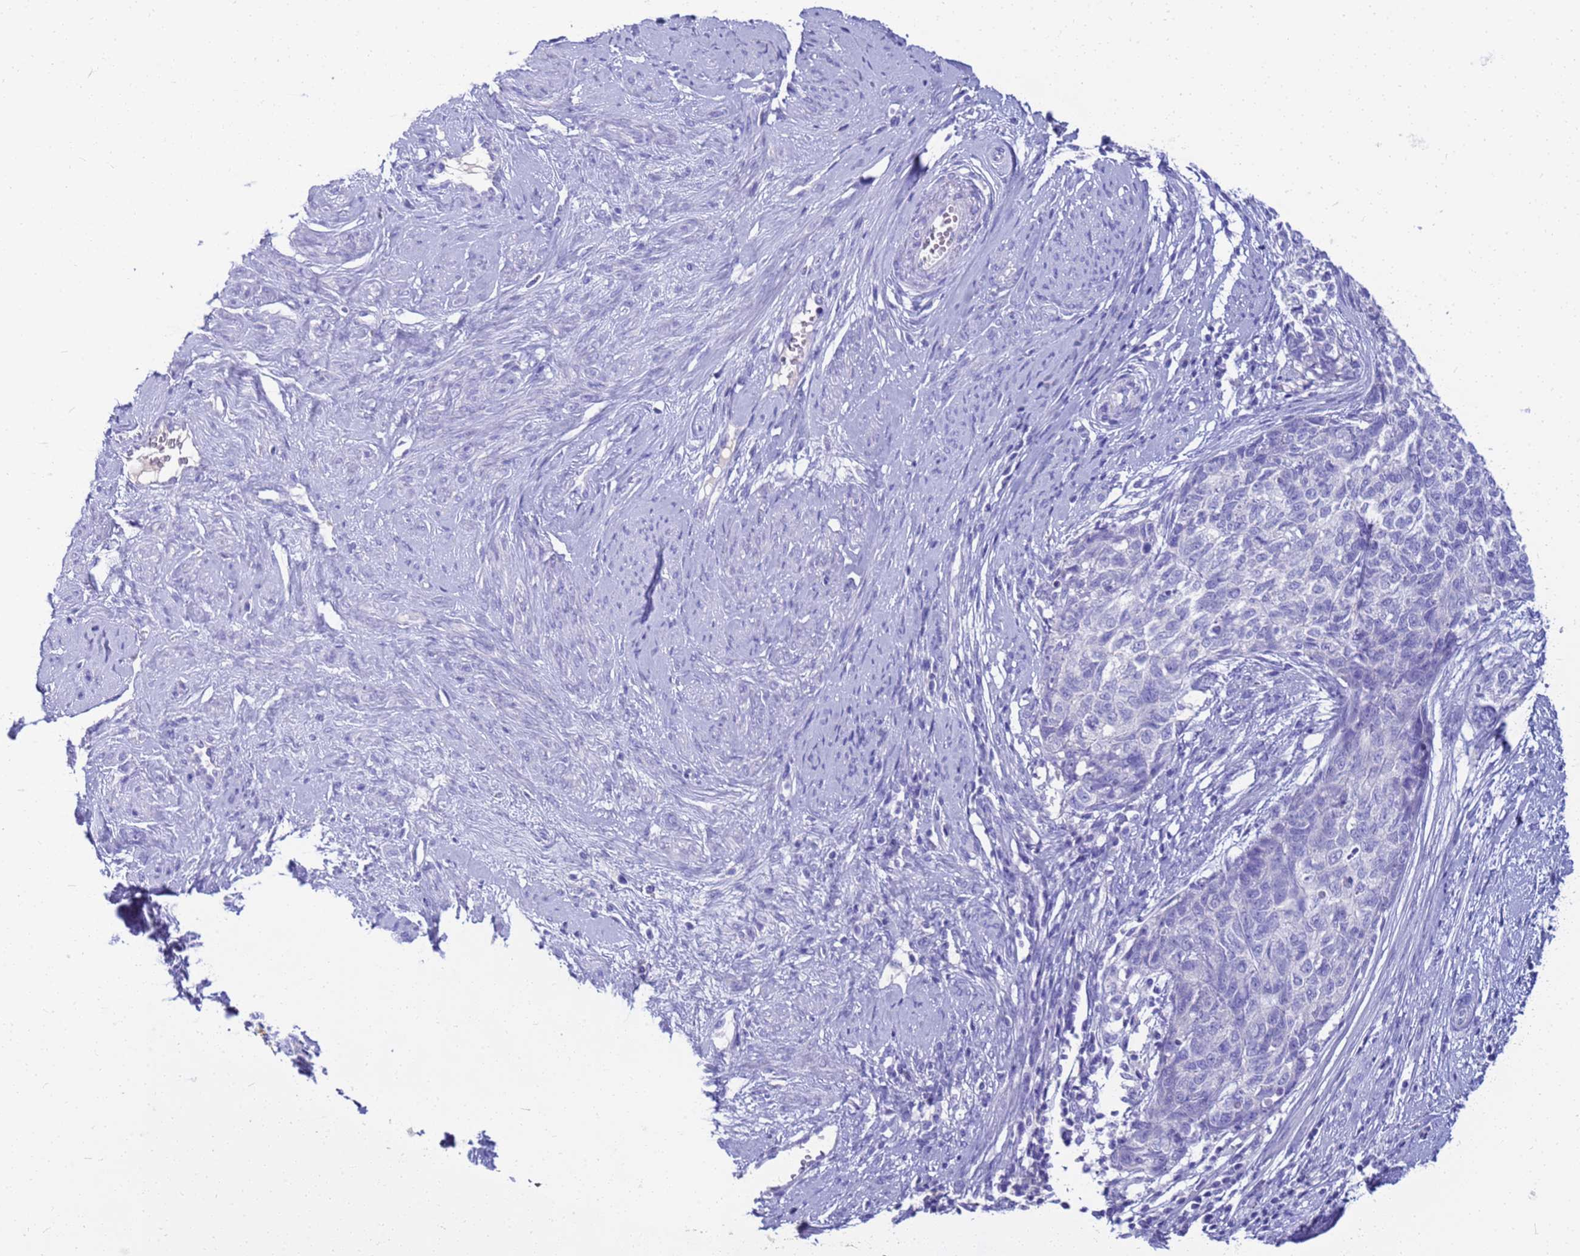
{"staining": {"intensity": "negative", "quantity": "none", "location": "none"}, "tissue": "cervical cancer", "cell_type": "Tumor cells", "image_type": "cancer", "snomed": [{"axis": "morphology", "description": "Squamous cell carcinoma, NOS"}, {"axis": "topography", "description": "Cervix"}], "caption": "Cervical cancer (squamous cell carcinoma) stained for a protein using immunohistochemistry (IHC) reveals no expression tumor cells.", "gene": "SYCN", "patient": {"sex": "female", "age": 63}}